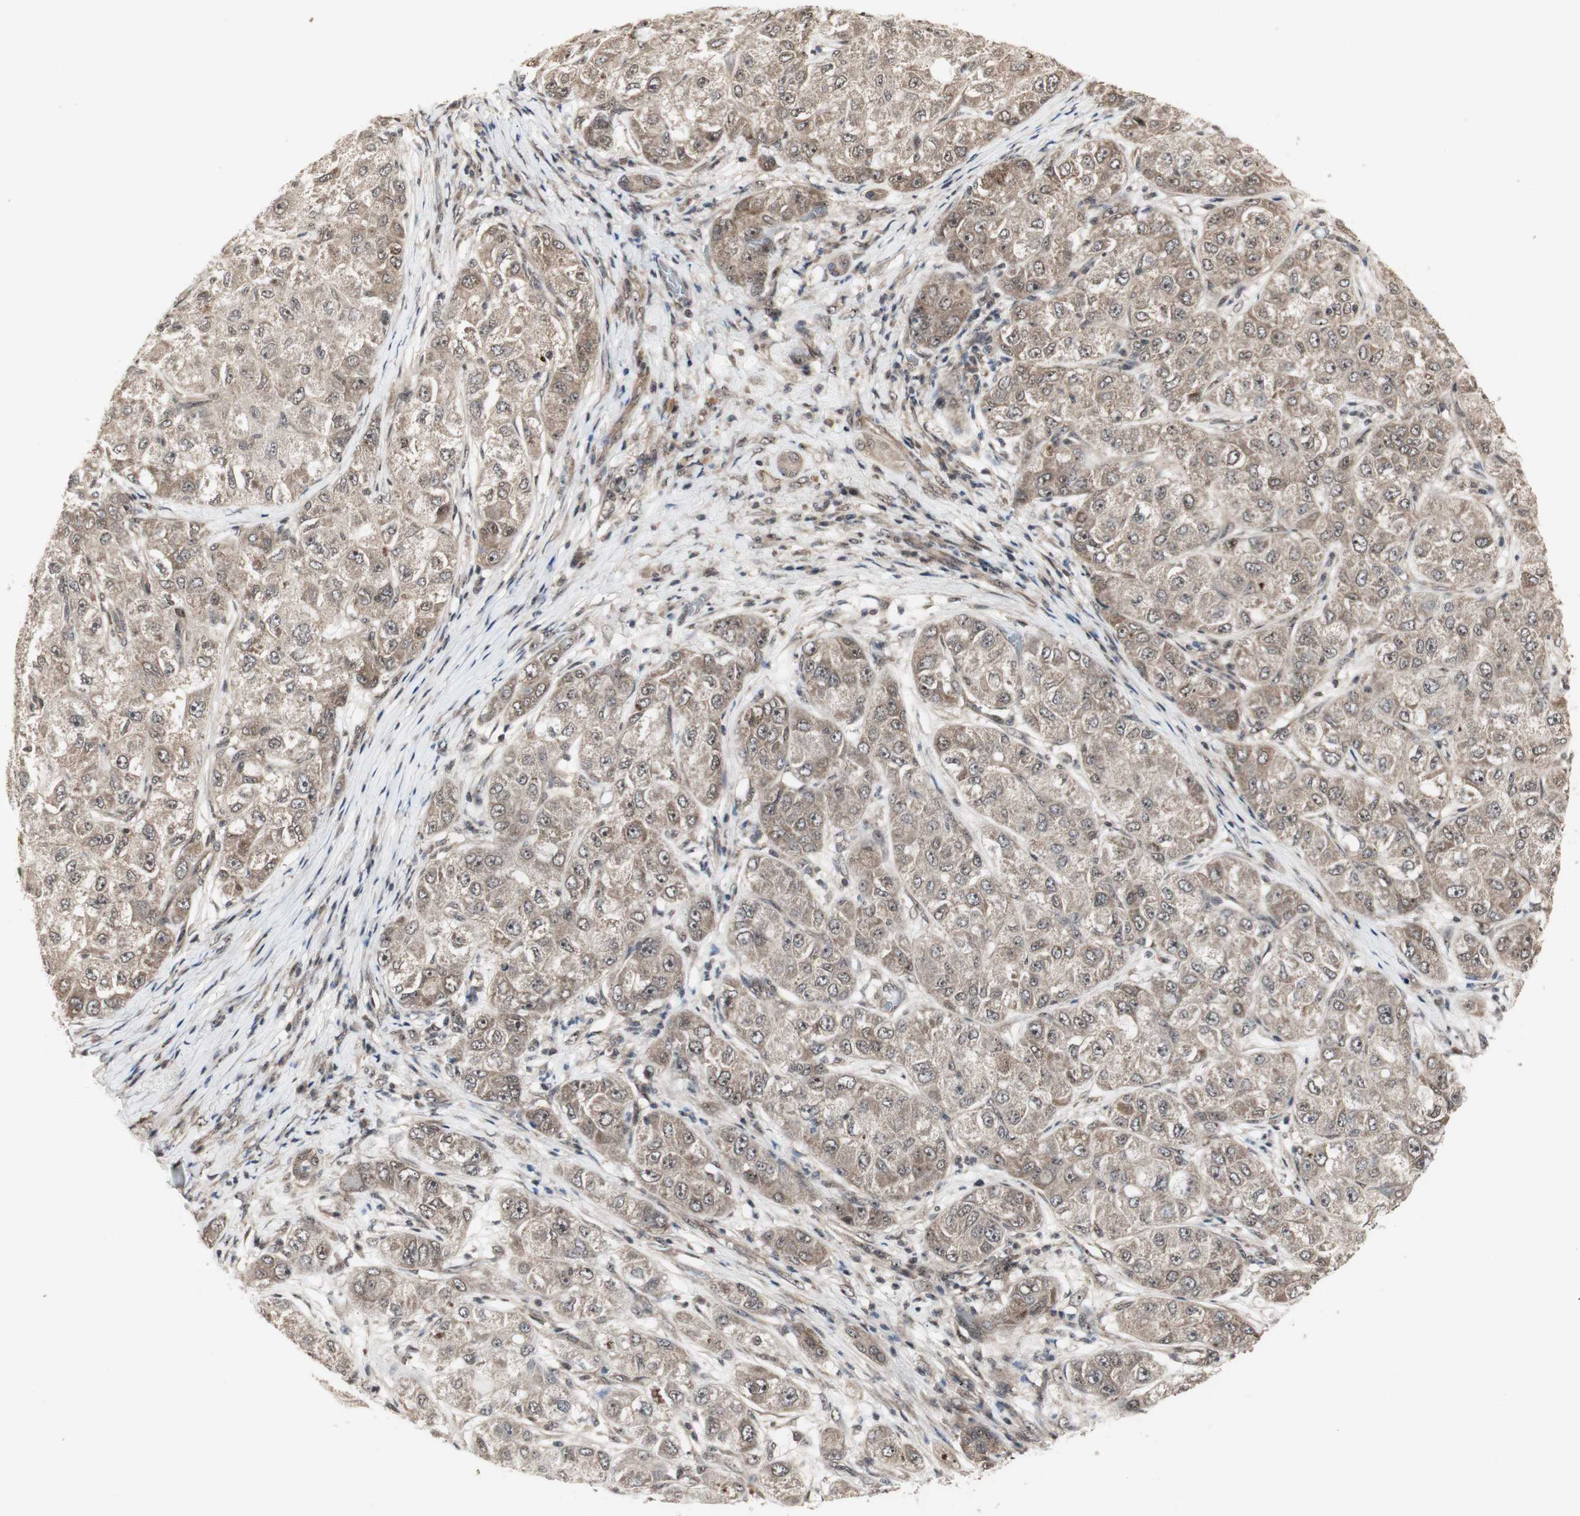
{"staining": {"intensity": "weak", "quantity": "25%-75%", "location": "cytoplasmic/membranous,nuclear"}, "tissue": "liver cancer", "cell_type": "Tumor cells", "image_type": "cancer", "snomed": [{"axis": "morphology", "description": "Carcinoma, Hepatocellular, NOS"}, {"axis": "topography", "description": "Liver"}], "caption": "An image showing weak cytoplasmic/membranous and nuclear staining in about 25%-75% of tumor cells in liver cancer (hepatocellular carcinoma), as visualized by brown immunohistochemical staining.", "gene": "CSNK2B", "patient": {"sex": "male", "age": 80}}